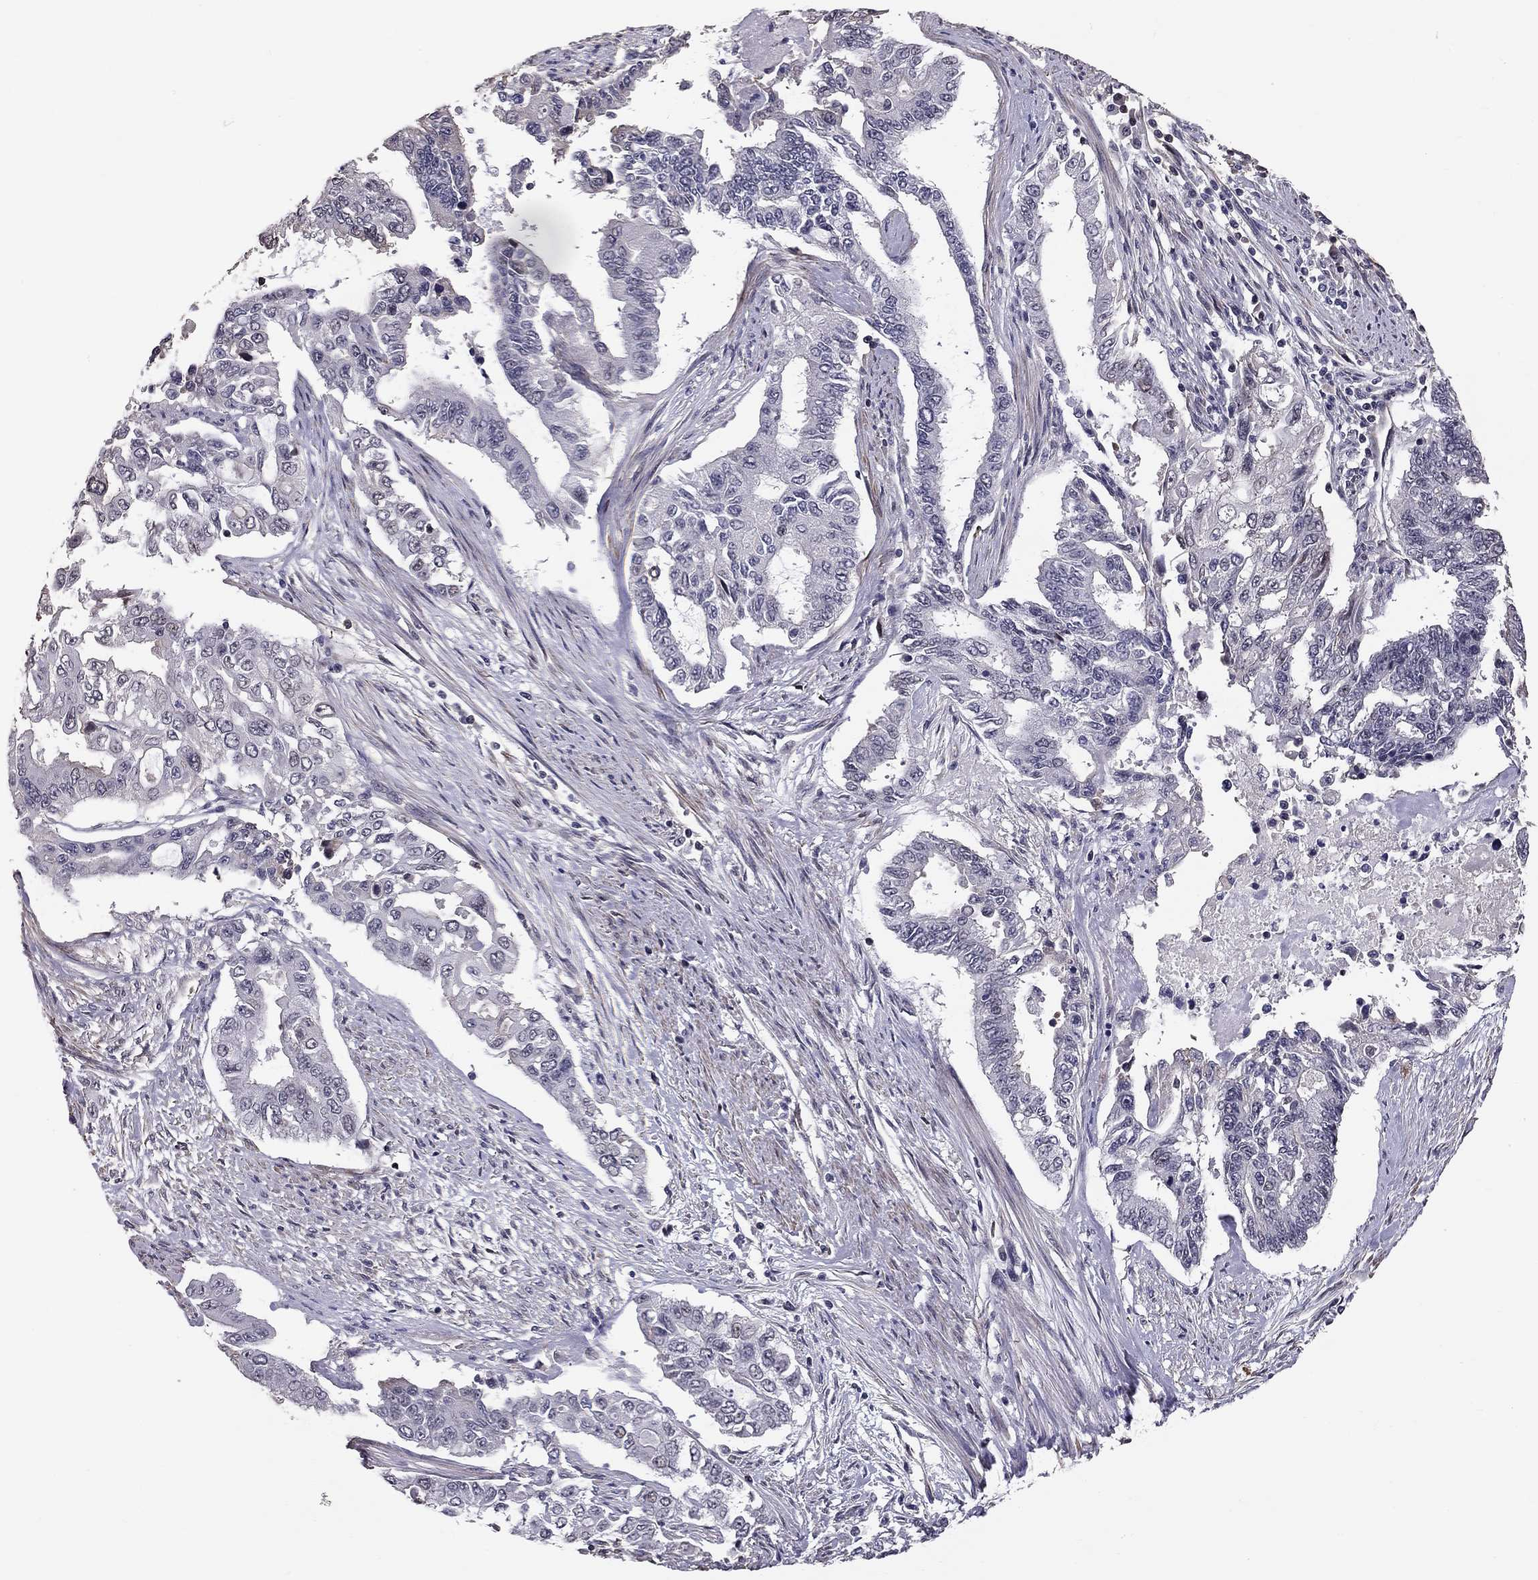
{"staining": {"intensity": "negative", "quantity": "none", "location": "none"}, "tissue": "endometrial cancer", "cell_type": "Tumor cells", "image_type": "cancer", "snomed": [{"axis": "morphology", "description": "Adenocarcinoma, NOS"}, {"axis": "topography", "description": "Uterus"}], "caption": "Human endometrial adenocarcinoma stained for a protein using IHC demonstrates no staining in tumor cells.", "gene": "GJB4", "patient": {"sex": "female", "age": 59}}